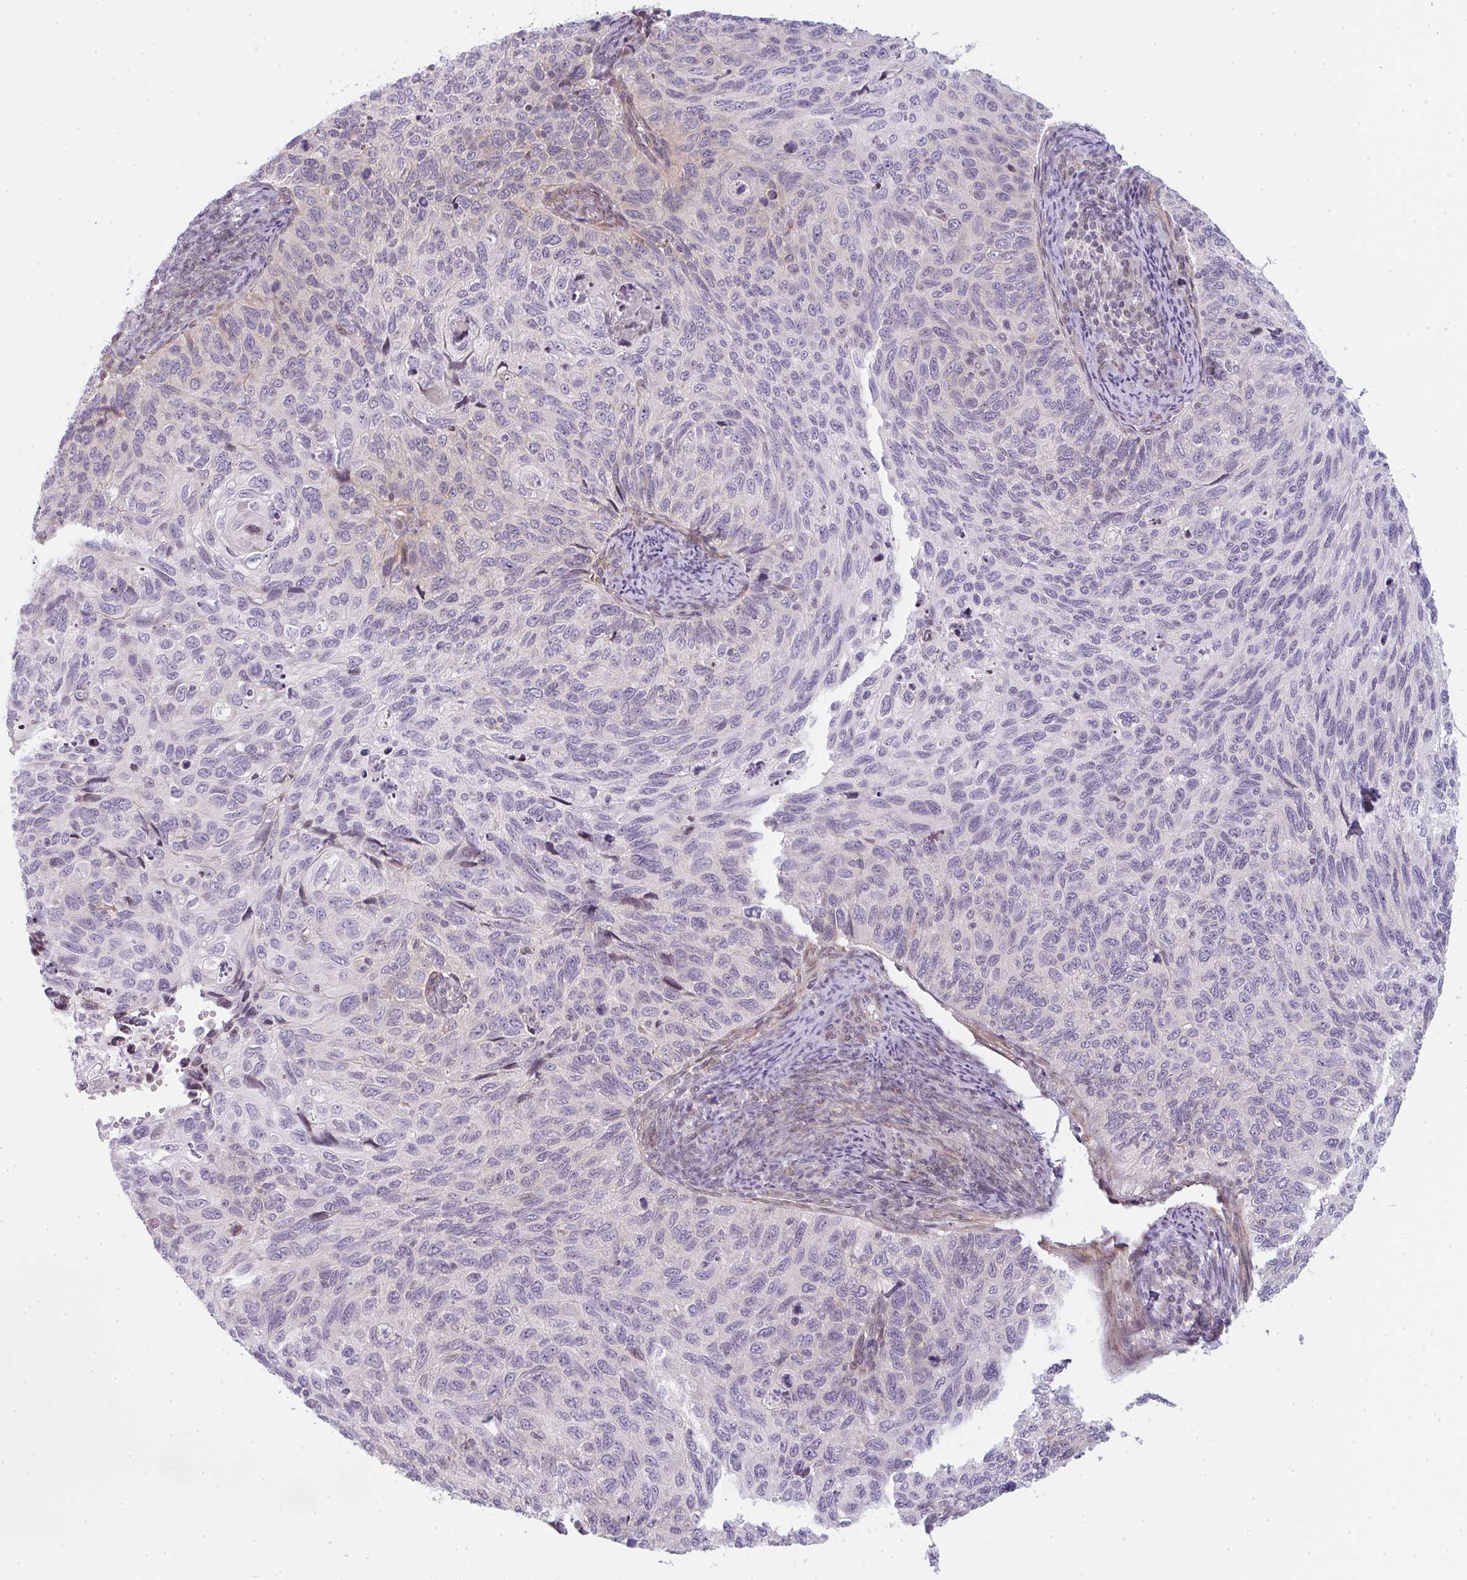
{"staining": {"intensity": "negative", "quantity": "none", "location": "none"}, "tissue": "cervical cancer", "cell_type": "Tumor cells", "image_type": "cancer", "snomed": [{"axis": "morphology", "description": "Squamous cell carcinoma, NOS"}, {"axis": "topography", "description": "Cervix"}], "caption": "The immunohistochemistry (IHC) micrograph has no significant expression in tumor cells of cervical squamous cell carcinoma tissue. Brightfield microscopy of IHC stained with DAB (brown) and hematoxylin (blue), captured at high magnification.", "gene": "TMEM237", "patient": {"sex": "female", "age": 70}}